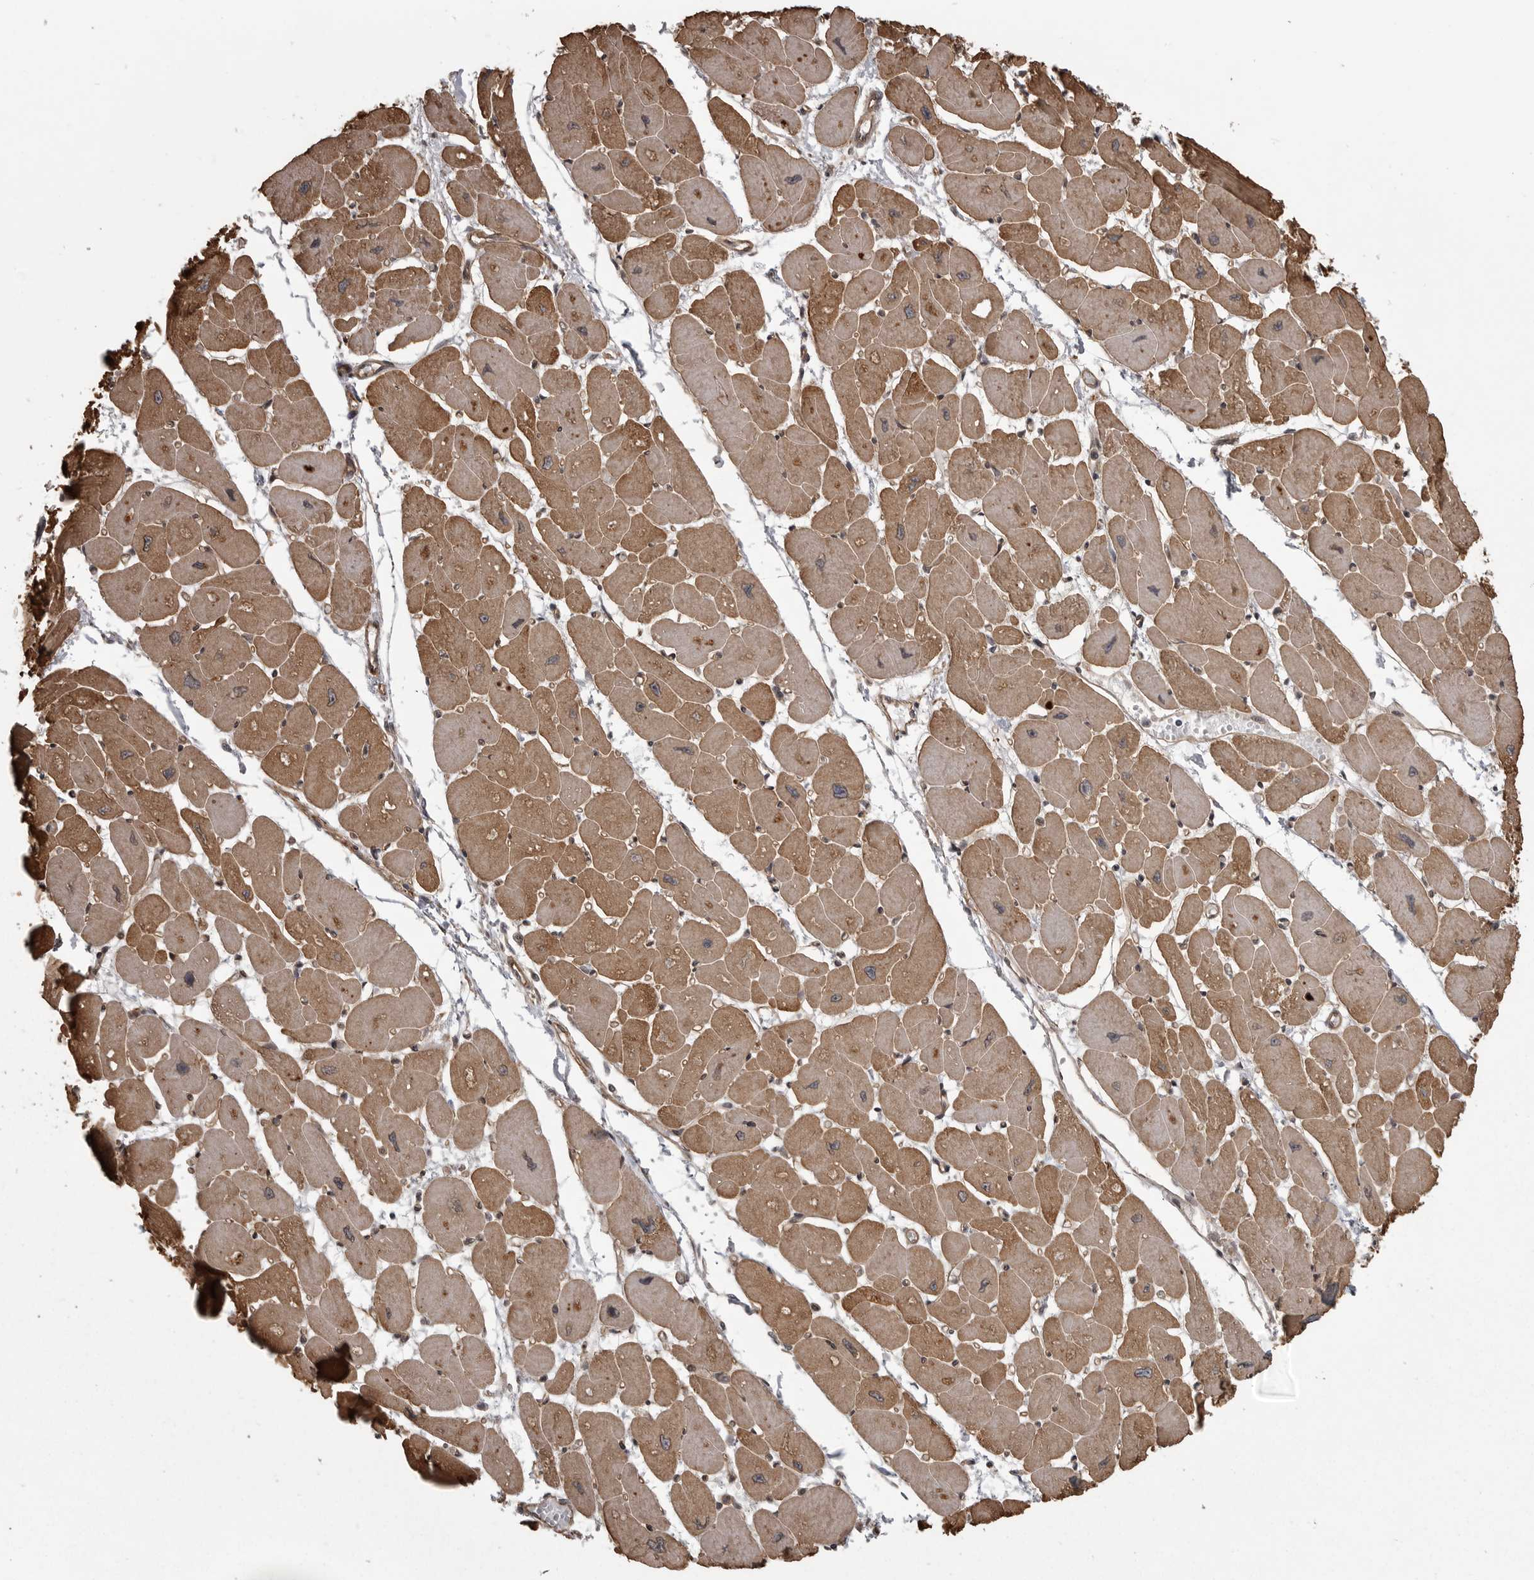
{"staining": {"intensity": "moderate", "quantity": ">75%", "location": "cytoplasmic/membranous"}, "tissue": "heart muscle", "cell_type": "Cardiomyocytes", "image_type": "normal", "snomed": [{"axis": "morphology", "description": "Normal tissue, NOS"}, {"axis": "topography", "description": "Heart"}], "caption": "Immunohistochemistry histopathology image of benign heart muscle stained for a protein (brown), which displays medium levels of moderate cytoplasmic/membranous positivity in about >75% of cardiomyocytes.", "gene": "DNAJC8", "patient": {"sex": "female", "age": 54}}